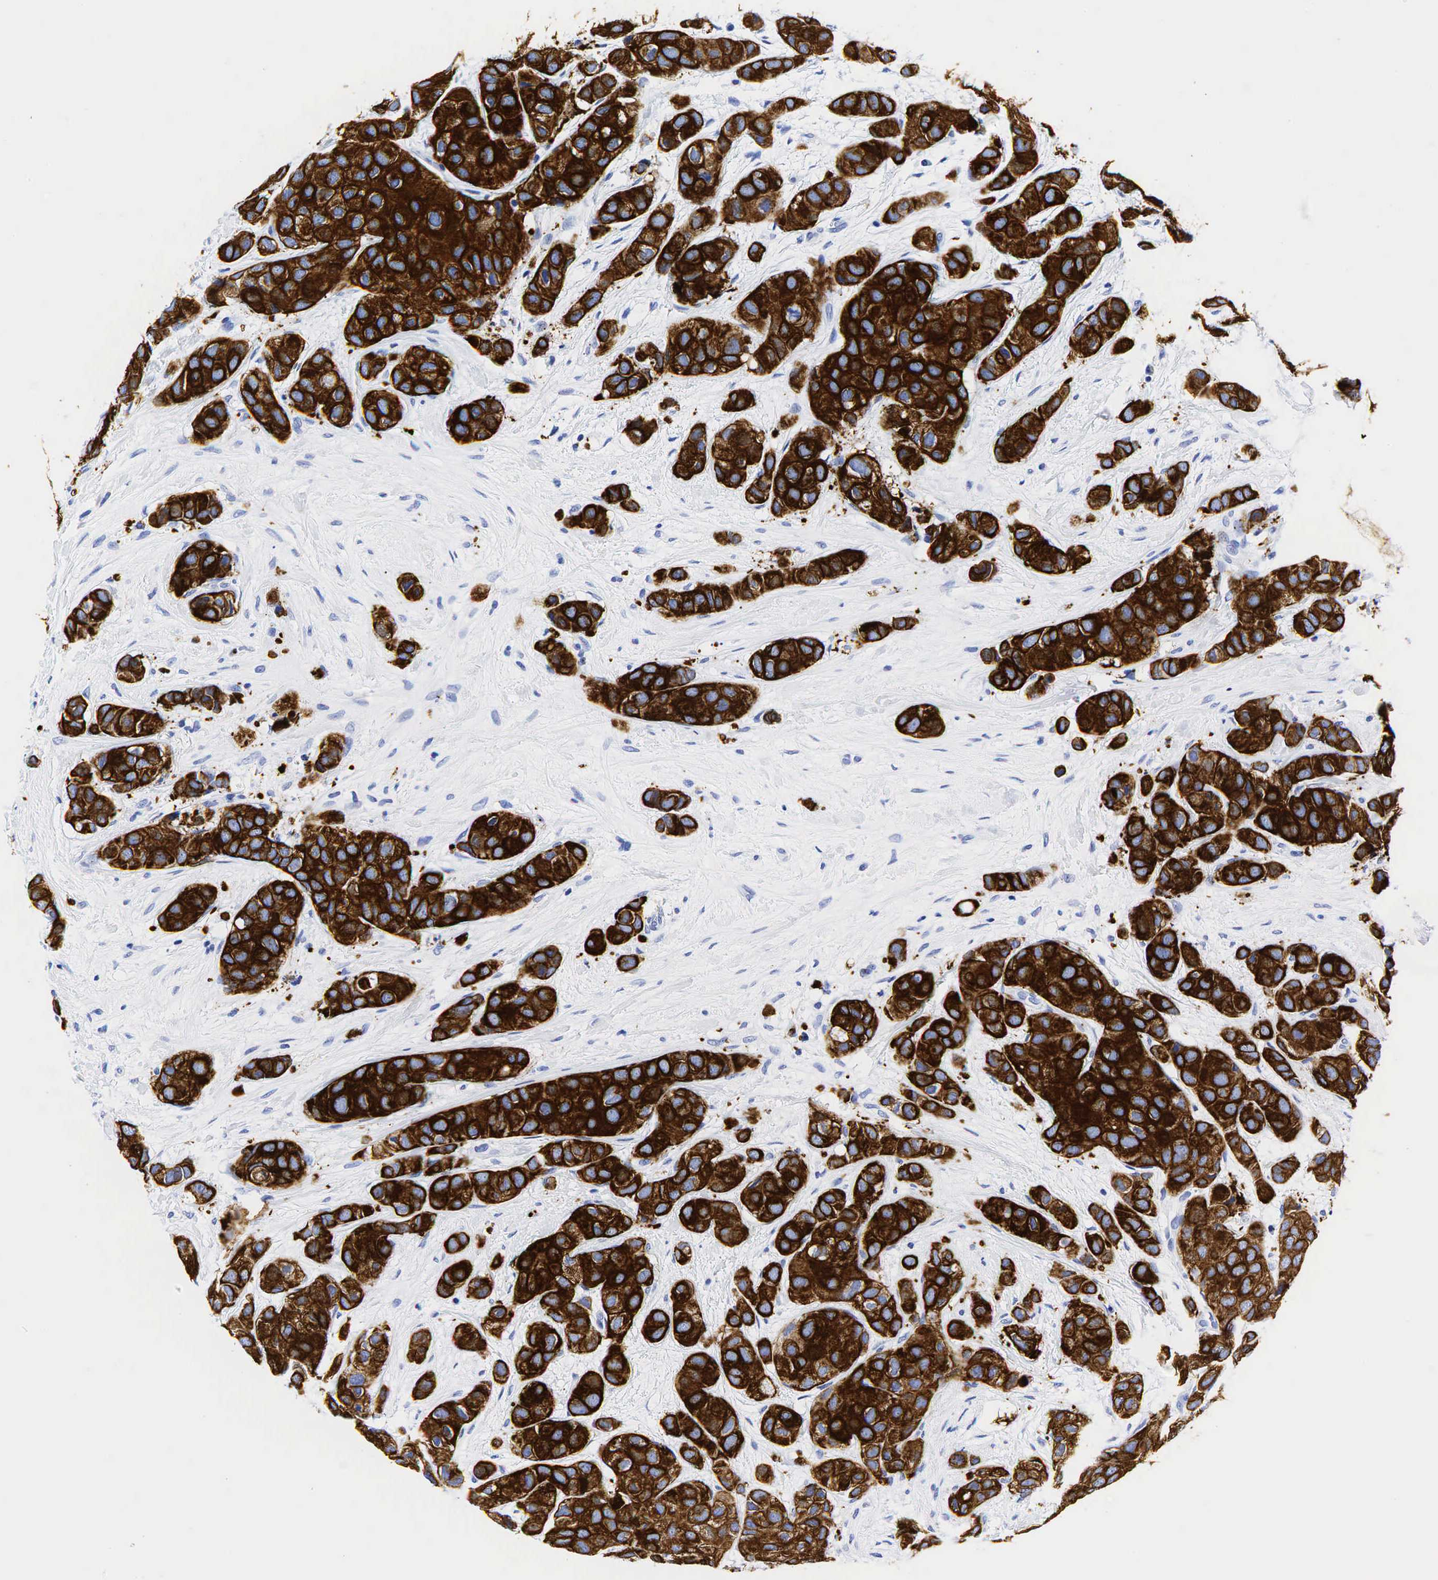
{"staining": {"intensity": "strong", "quantity": ">75%", "location": "cytoplasmic/membranous"}, "tissue": "breast cancer", "cell_type": "Tumor cells", "image_type": "cancer", "snomed": [{"axis": "morphology", "description": "Duct carcinoma"}, {"axis": "topography", "description": "Breast"}], "caption": "Immunohistochemistry (IHC) photomicrograph of neoplastic tissue: breast cancer stained using immunohistochemistry (IHC) demonstrates high levels of strong protein expression localized specifically in the cytoplasmic/membranous of tumor cells, appearing as a cytoplasmic/membranous brown color.", "gene": "KRT19", "patient": {"sex": "female", "age": 68}}